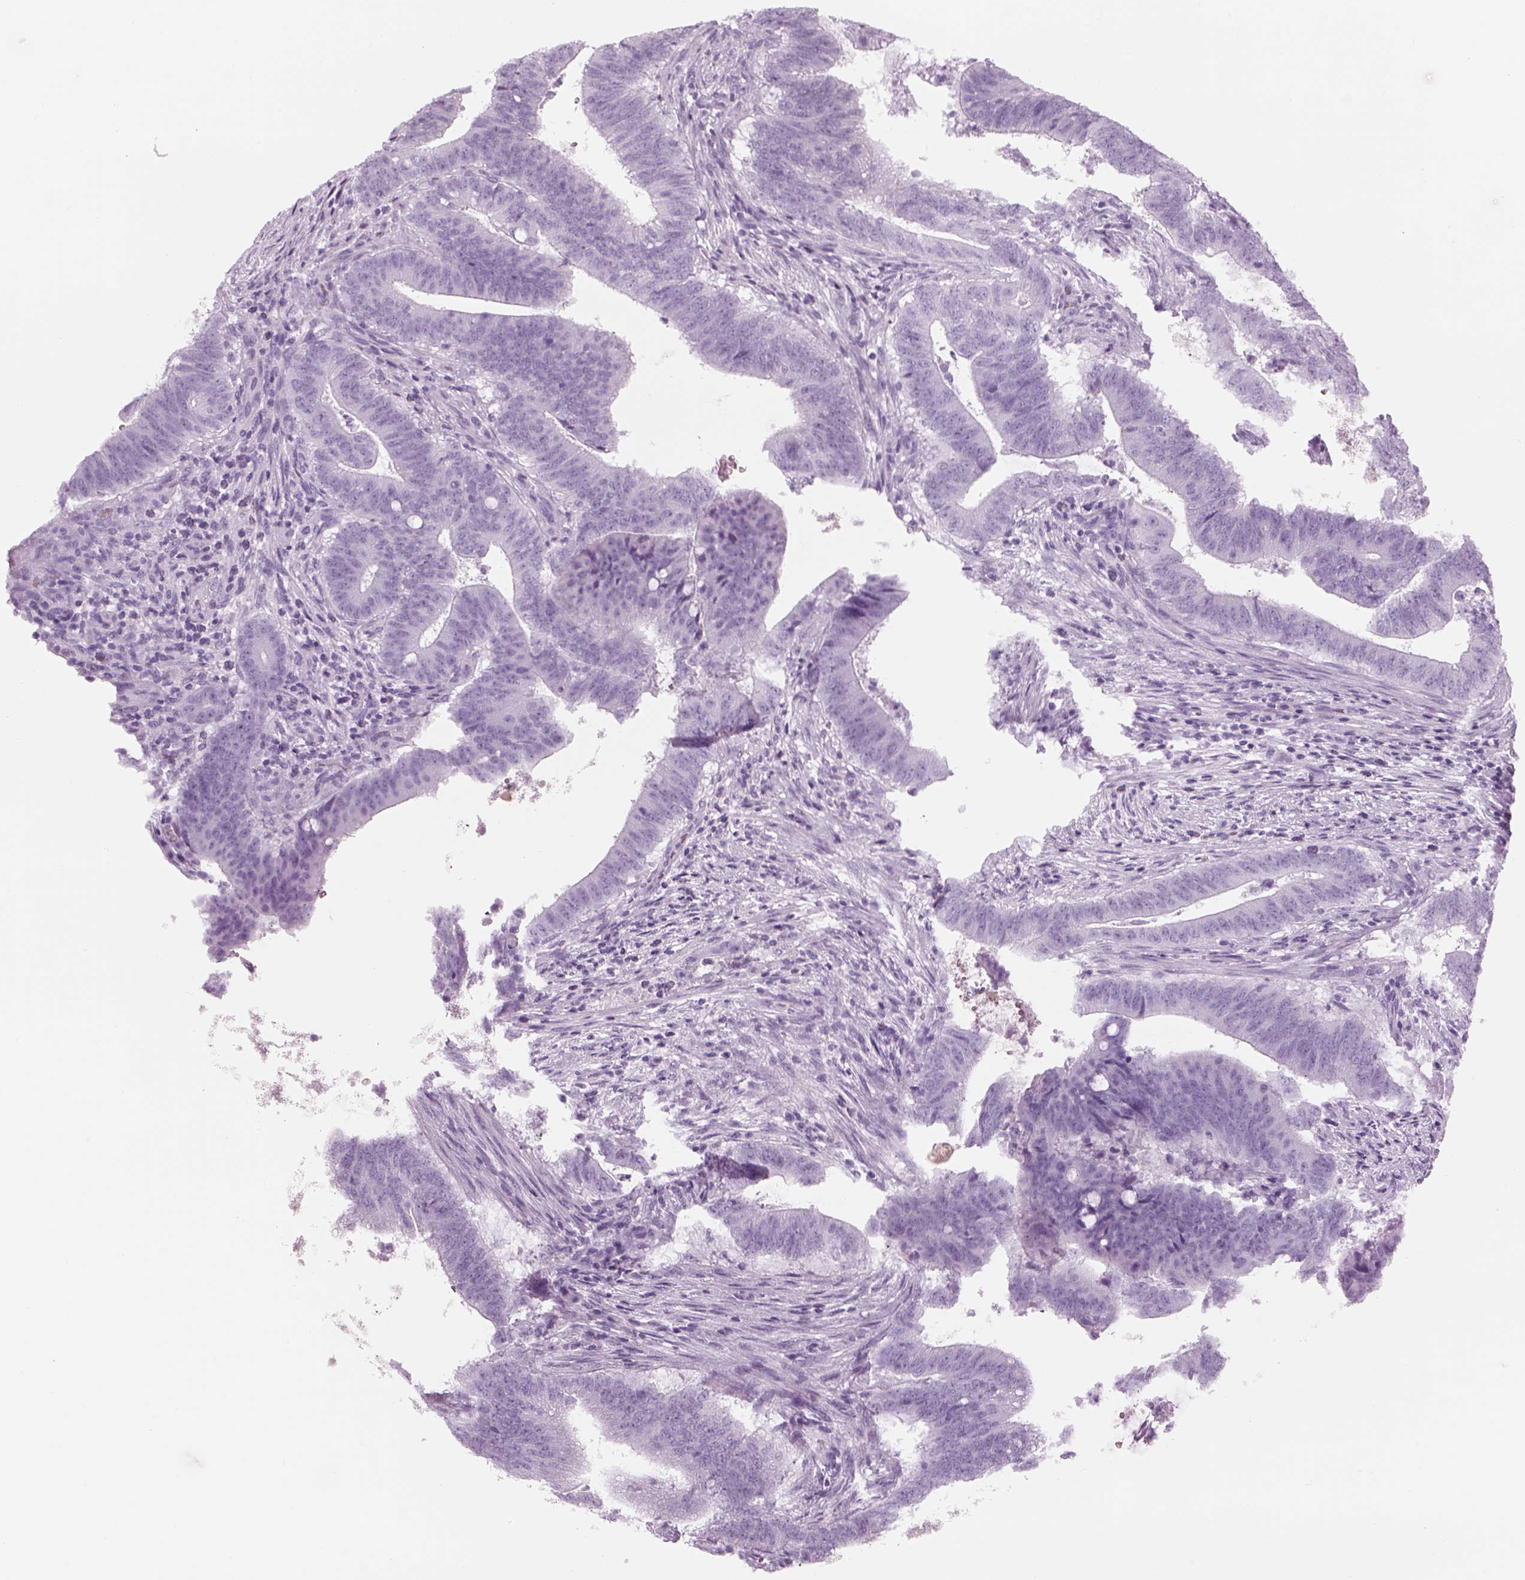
{"staining": {"intensity": "negative", "quantity": "none", "location": "none"}, "tissue": "colorectal cancer", "cell_type": "Tumor cells", "image_type": "cancer", "snomed": [{"axis": "morphology", "description": "Adenocarcinoma, NOS"}, {"axis": "topography", "description": "Colon"}], "caption": "This is an immunohistochemistry micrograph of adenocarcinoma (colorectal). There is no staining in tumor cells.", "gene": "PABPC1L2B", "patient": {"sex": "female", "age": 43}}